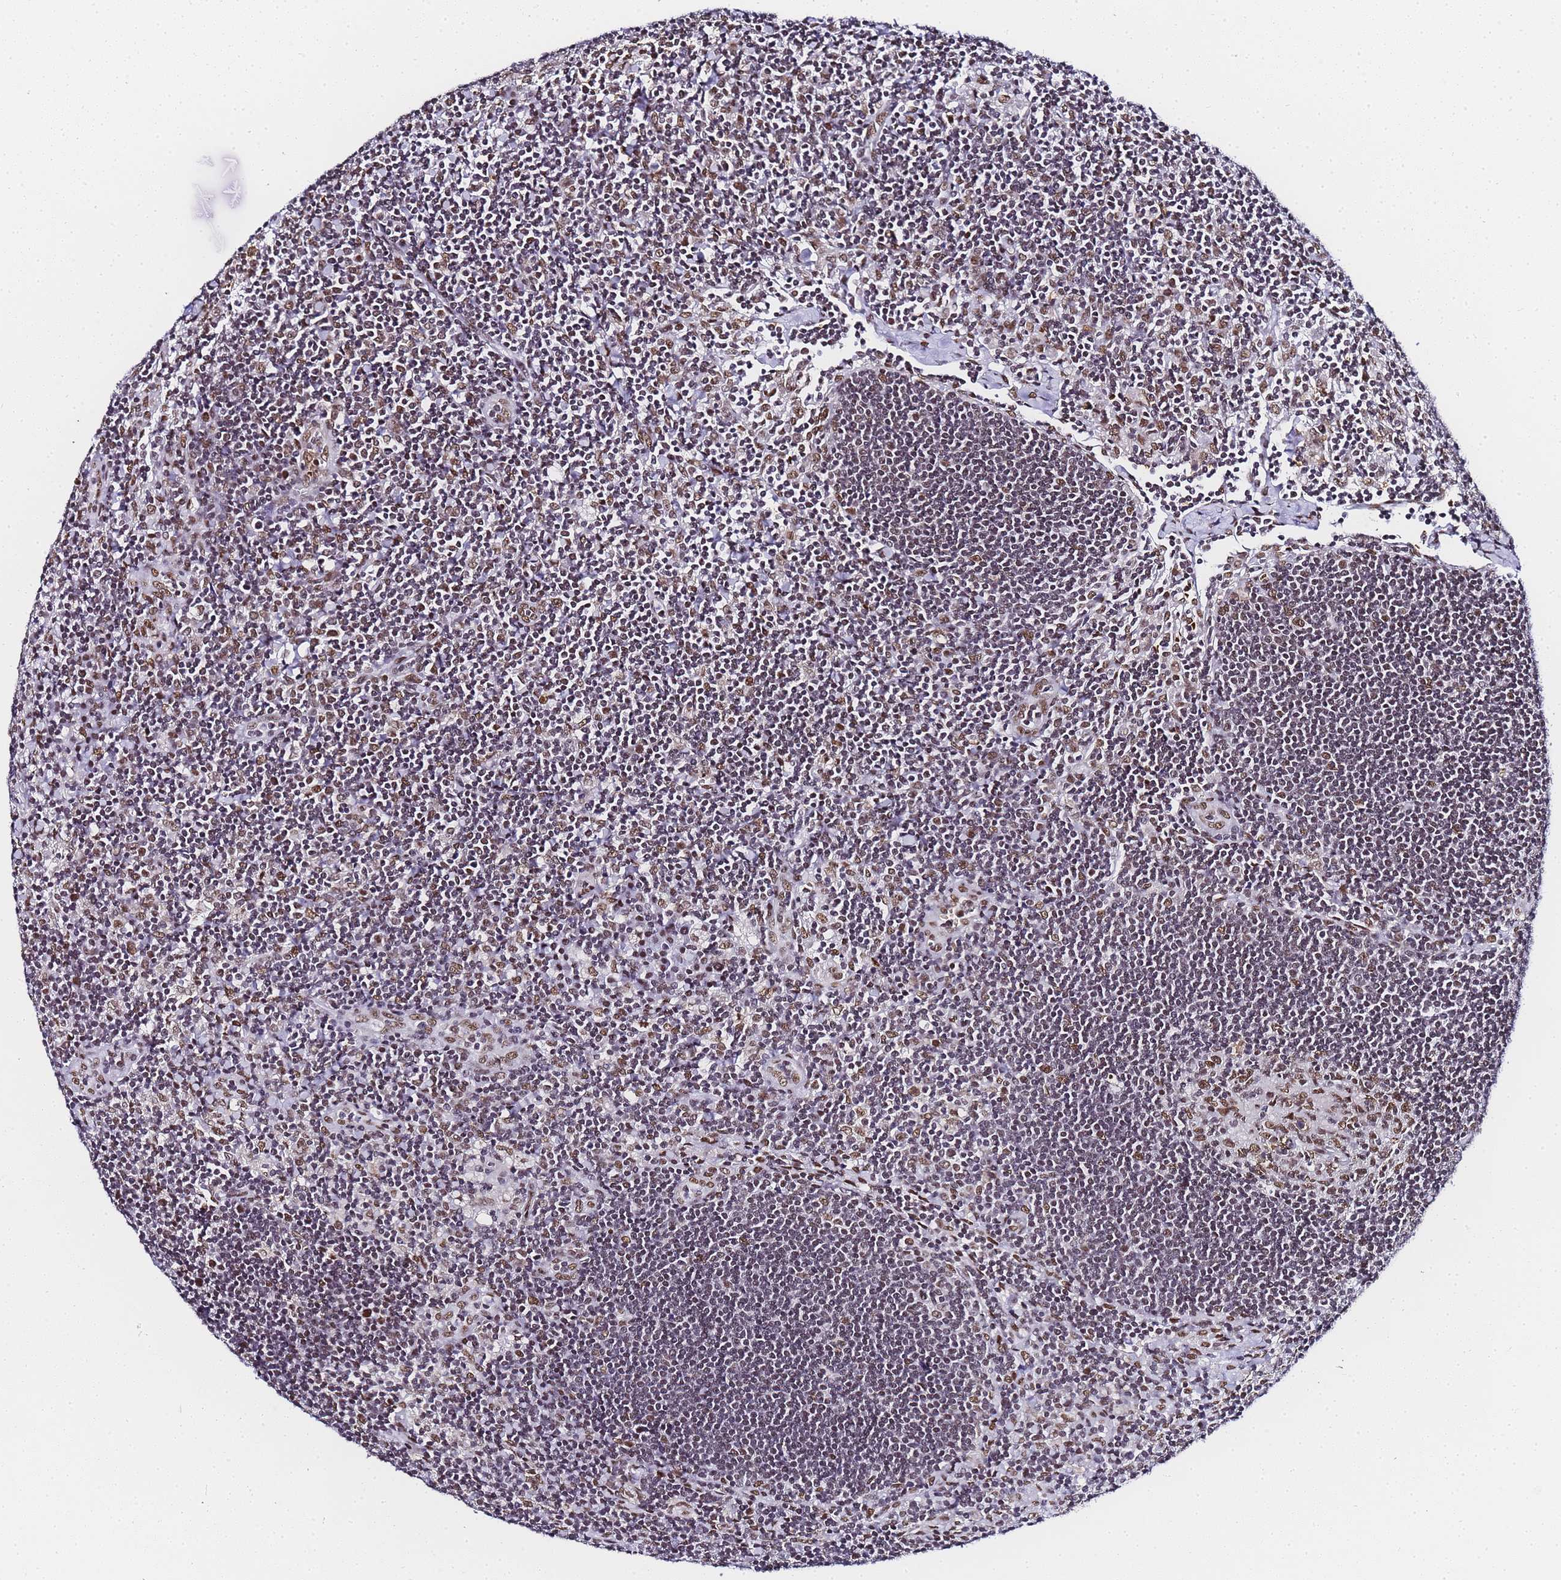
{"staining": {"intensity": "moderate", "quantity": ">75%", "location": "nuclear"}, "tissue": "lymph node", "cell_type": "Germinal center cells", "image_type": "normal", "snomed": [{"axis": "morphology", "description": "Normal tissue, NOS"}, {"axis": "topography", "description": "Lymph node"}], "caption": "Human lymph node stained for a protein (brown) displays moderate nuclear positive expression in about >75% of germinal center cells.", "gene": "POLR1A", "patient": {"sex": "male", "age": 24}}